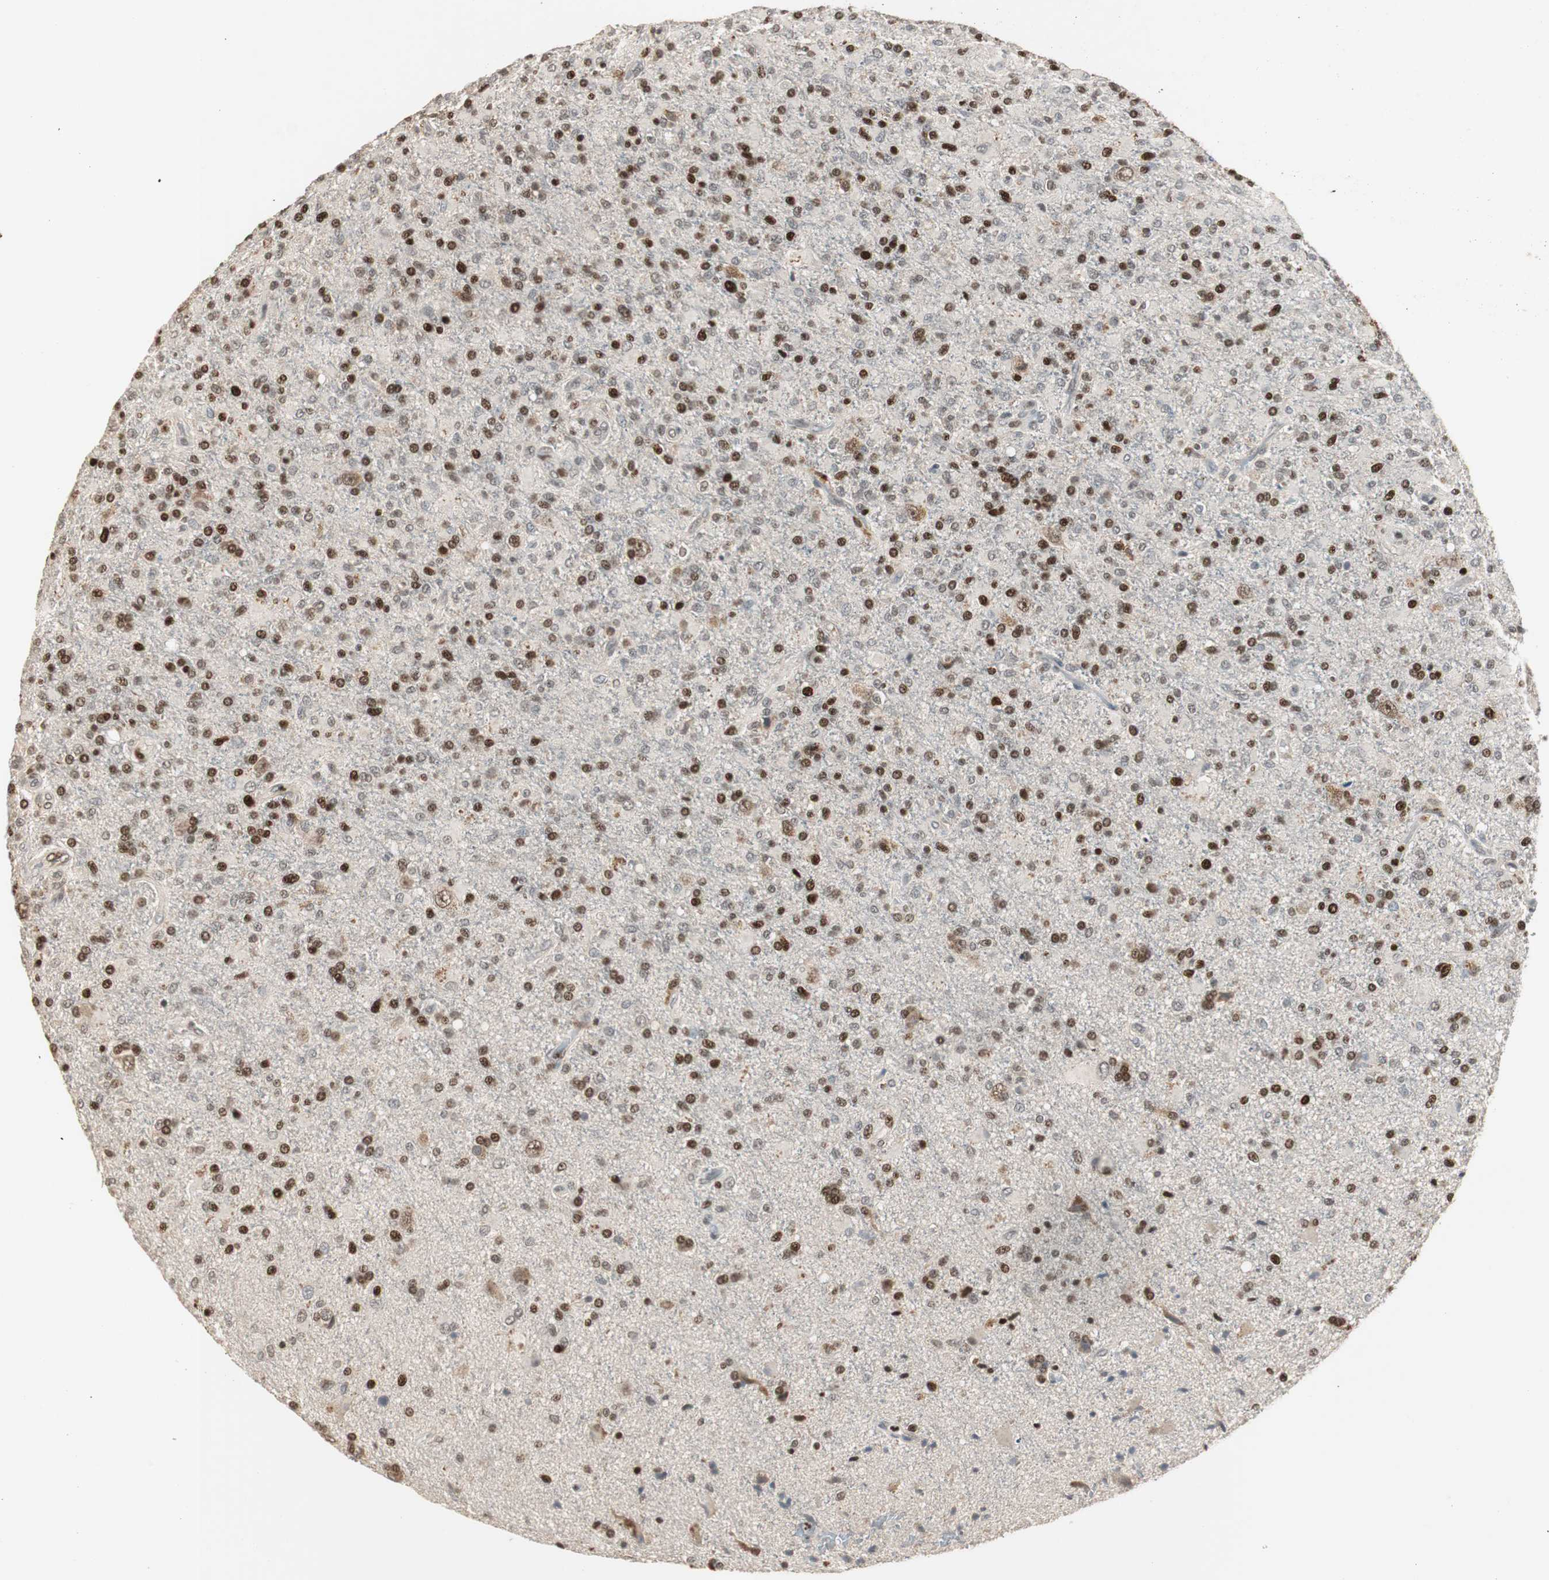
{"staining": {"intensity": "strong", "quantity": "25%-75%", "location": "nuclear"}, "tissue": "glioma", "cell_type": "Tumor cells", "image_type": "cancer", "snomed": [{"axis": "morphology", "description": "Glioma, malignant, High grade"}, {"axis": "topography", "description": "Brain"}], "caption": "Malignant glioma (high-grade) was stained to show a protein in brown. There is high levels of strong nuclear positivity in approximately 25%-75% of tumor cells.", "gene": "FEN1", "patient": {"sex": "male", "age": 71}}